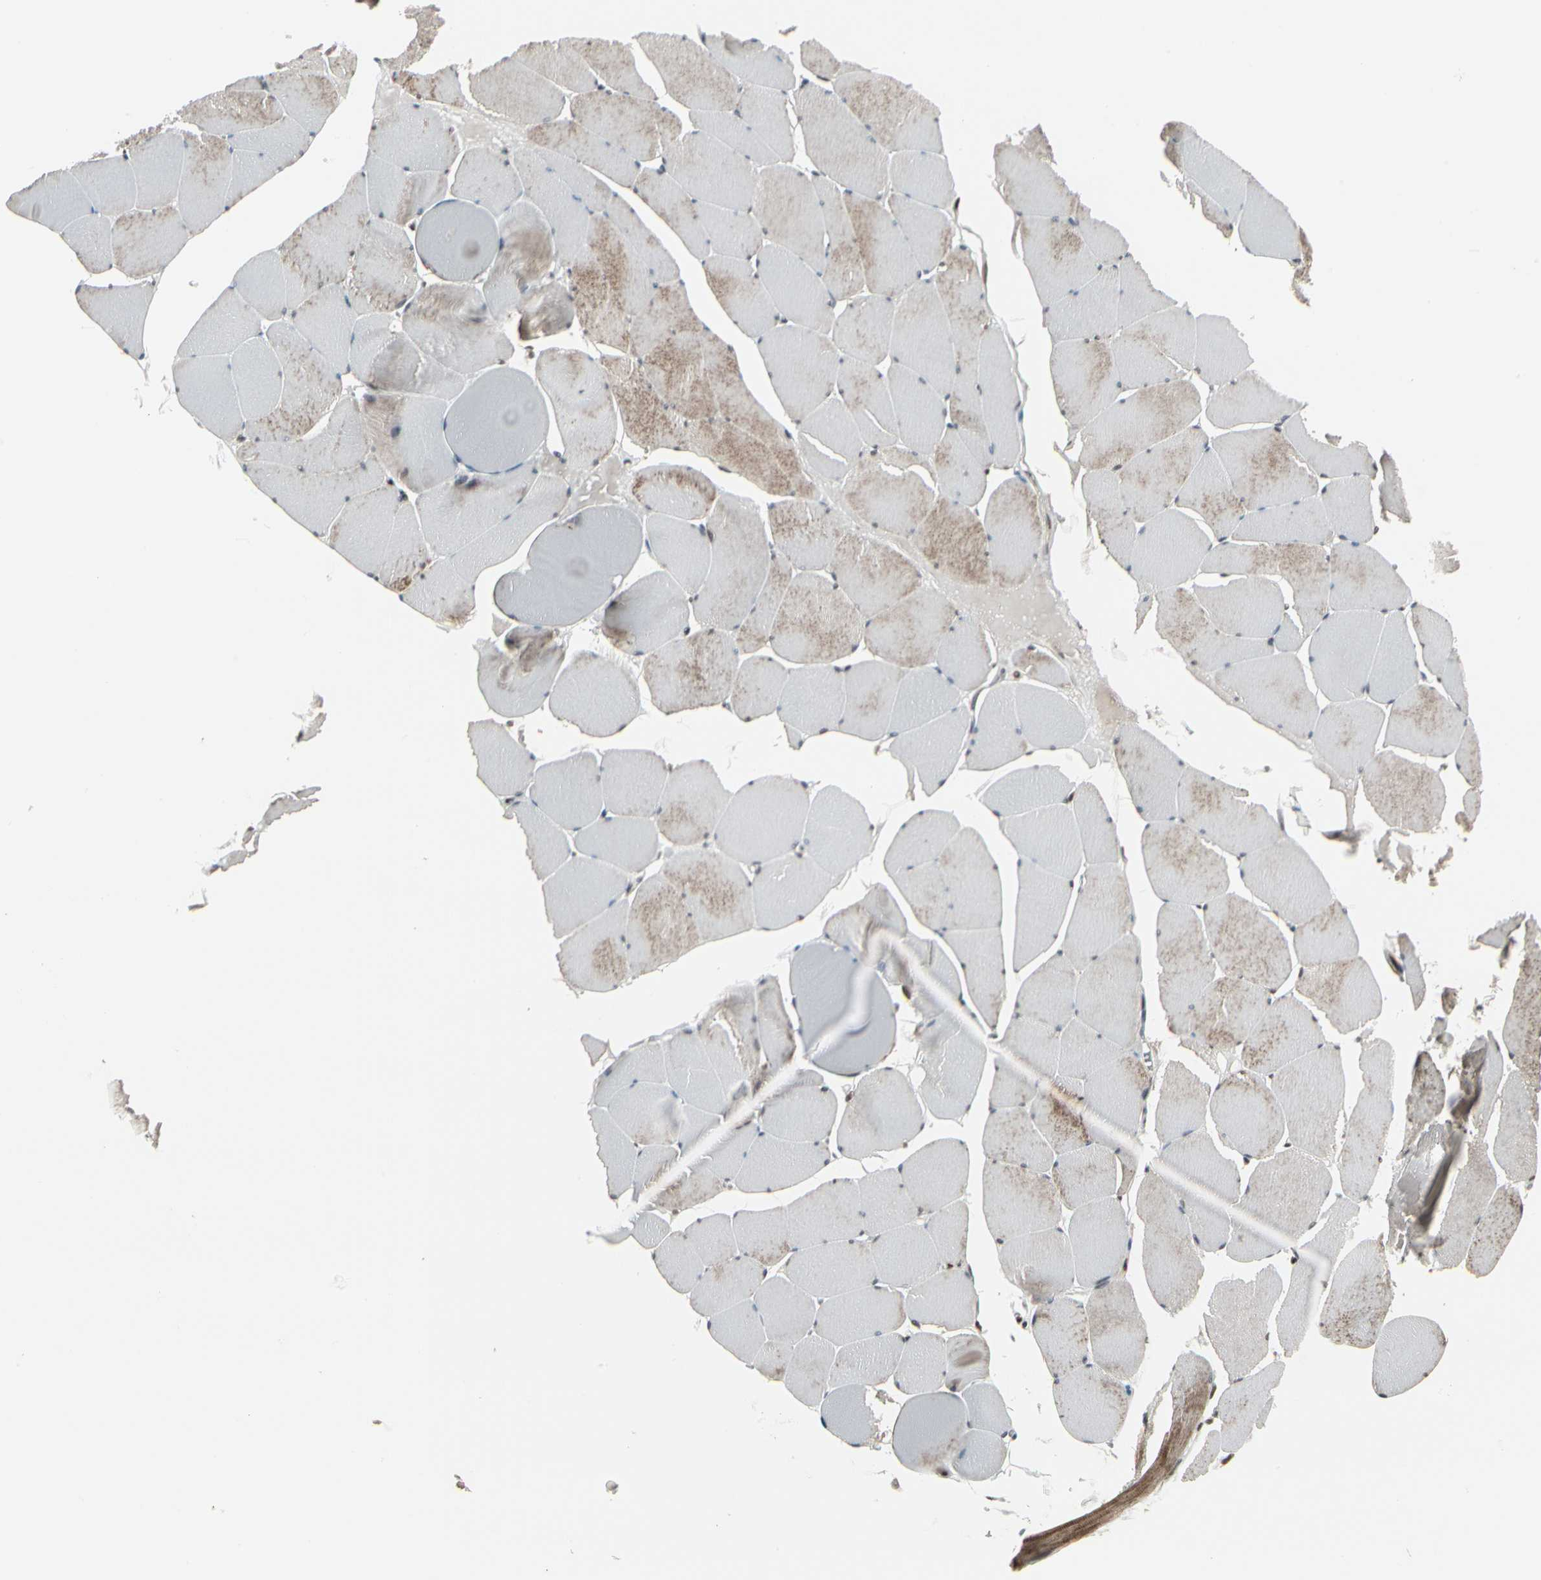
{"staining": {"intensity": "moderate", "quantity": "25%-75%", "location": "cytoplasmic/membranous,nuclear"}, "tissue": "skeletal muscle", "cell_type": "Myocytes", "image_type": "normal", "snomed": [{"axis": "morphology", "description": "Normal tissue, NOS"}, {"axis": "topography", "description": "Skeletal muscle"}, {"axis": "topography", "description": "Salivary gland"}], "caption": "High-magnification brightfield microscopy of benign skeletal muscle stained with DAB (3,3'-diaminobenzidine) (brown) and counterstained with hematoxylin (blue). myocytes exhibit moderate cytoplasmic/membranous,nuclear staining is identified in approximately25%-75% of cells.", "gene": "HMG20A", "patient": {"sex": "male", "age": 62}}